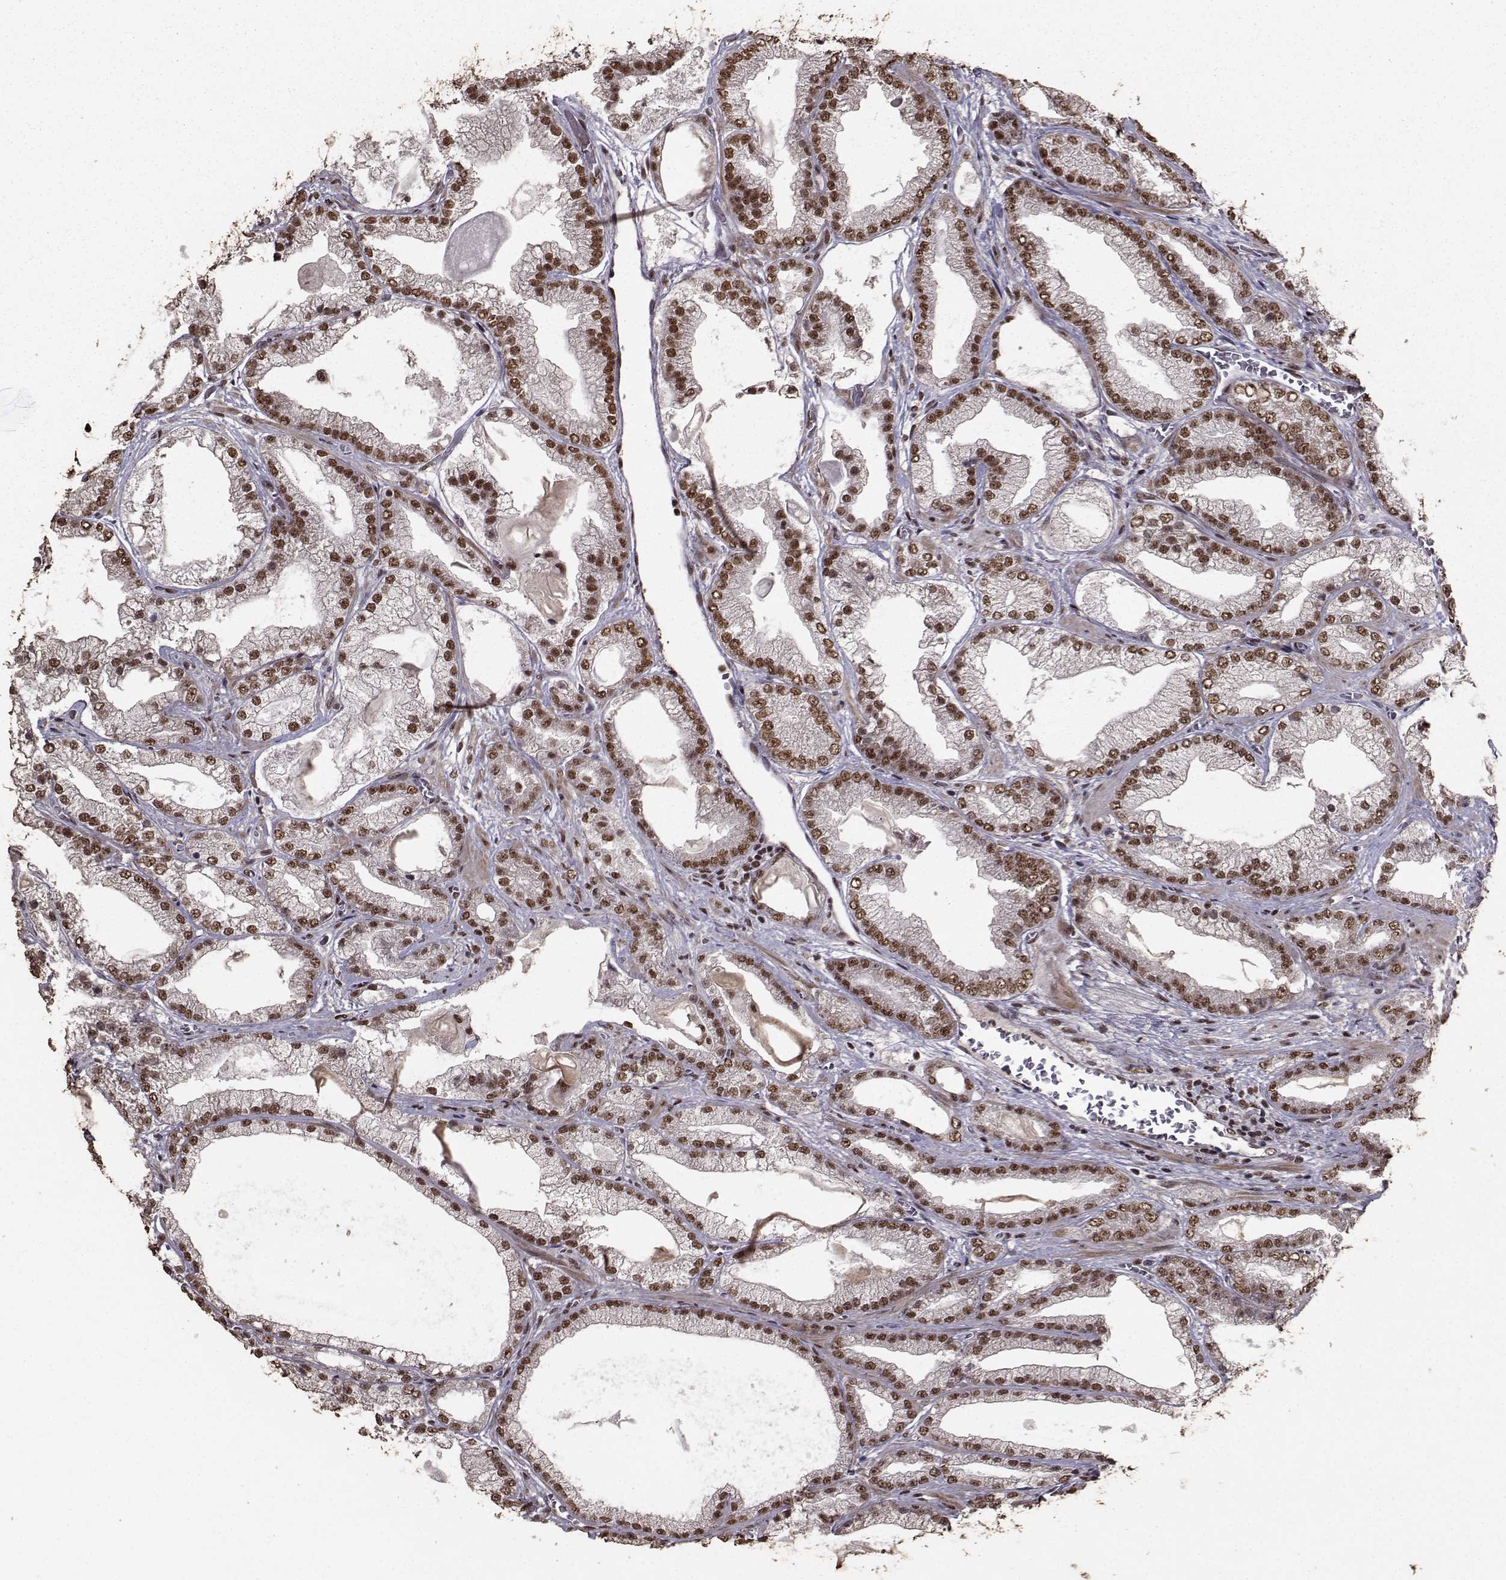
{"staining": {"intensity": "strong", "quantity": ">75%", "location": "nuclear"}, "tissue": "prostate cancer", "cell_type": "Tumor cells", "image_type": "cancer", "snomed": [{"axis": "morphology", "description": "Adenocarcinoma, Low grade"}, {"axis": "topography", "description": "Prostate"}], "caption": "Immunohistochemical staining of adenocarcinoma (low-grade) (prostate) exhibits strong nuclear protein expression in about >75% of tumor cells. The staining was performed using DAB (3,3'-diaminobenzidine), with brown indicating positive protein expression. Nuclei are stained blue with hematoxylin.", "gene": "SF1", "patient": {"sex": "male", "age": 57}}